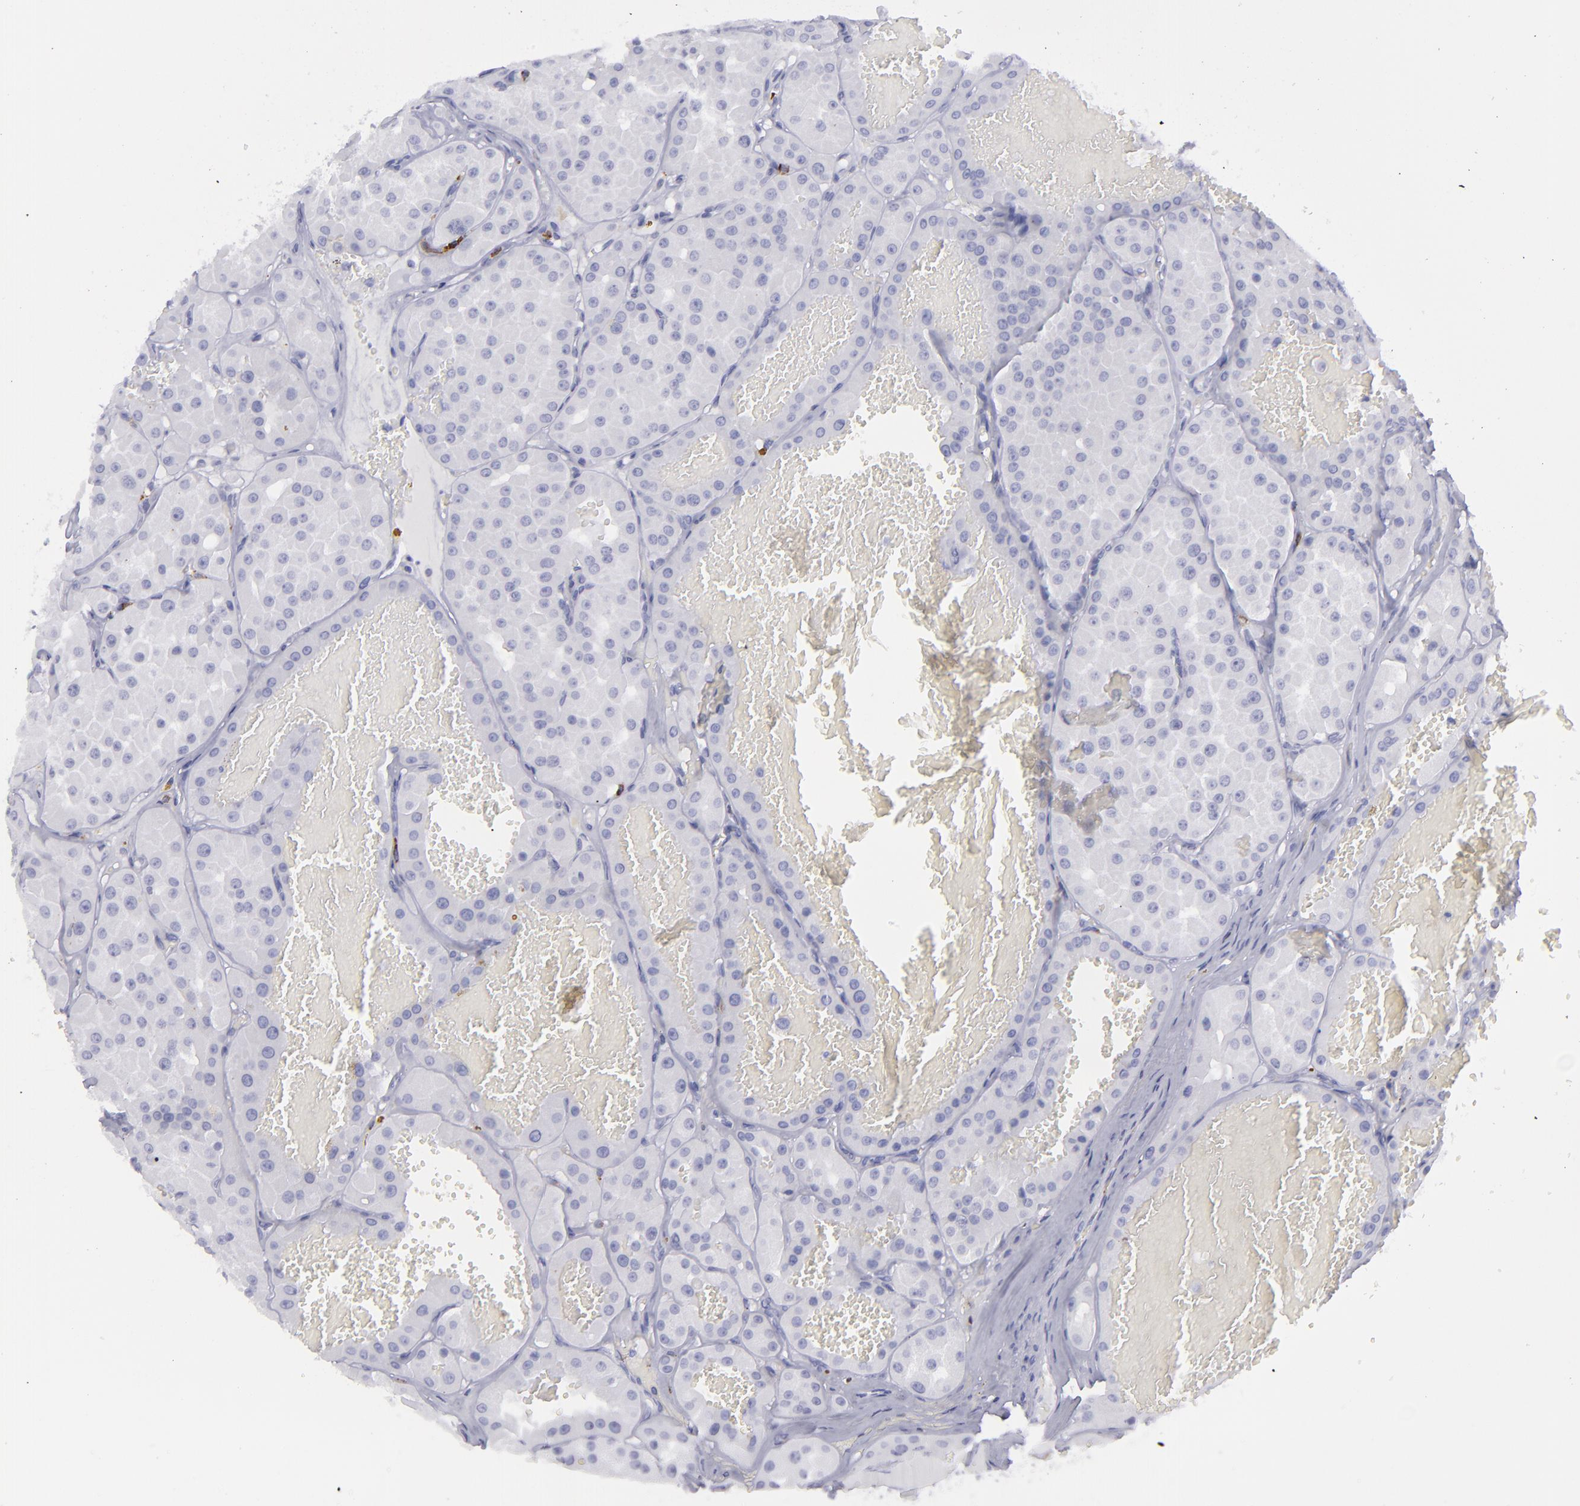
{"staining": {"intensity": "negative", "quantity": "none", "location": "none"}, "tissue": "renal cancer", "cell_type": "Tumor cells", "image_type": "cancer", "snomed": [{"axis": "morphology", "description": "Adenocarcinoma, uncertain malignant potential"}, {"axis": "topography", "description": "Kidney"}], "caption": "Immunohistochemical staining of human renal cancer exhibits no significant staining in tumor cells.", "gene": "SELPLG", "patient": {"sex": "male", "age": 63}}